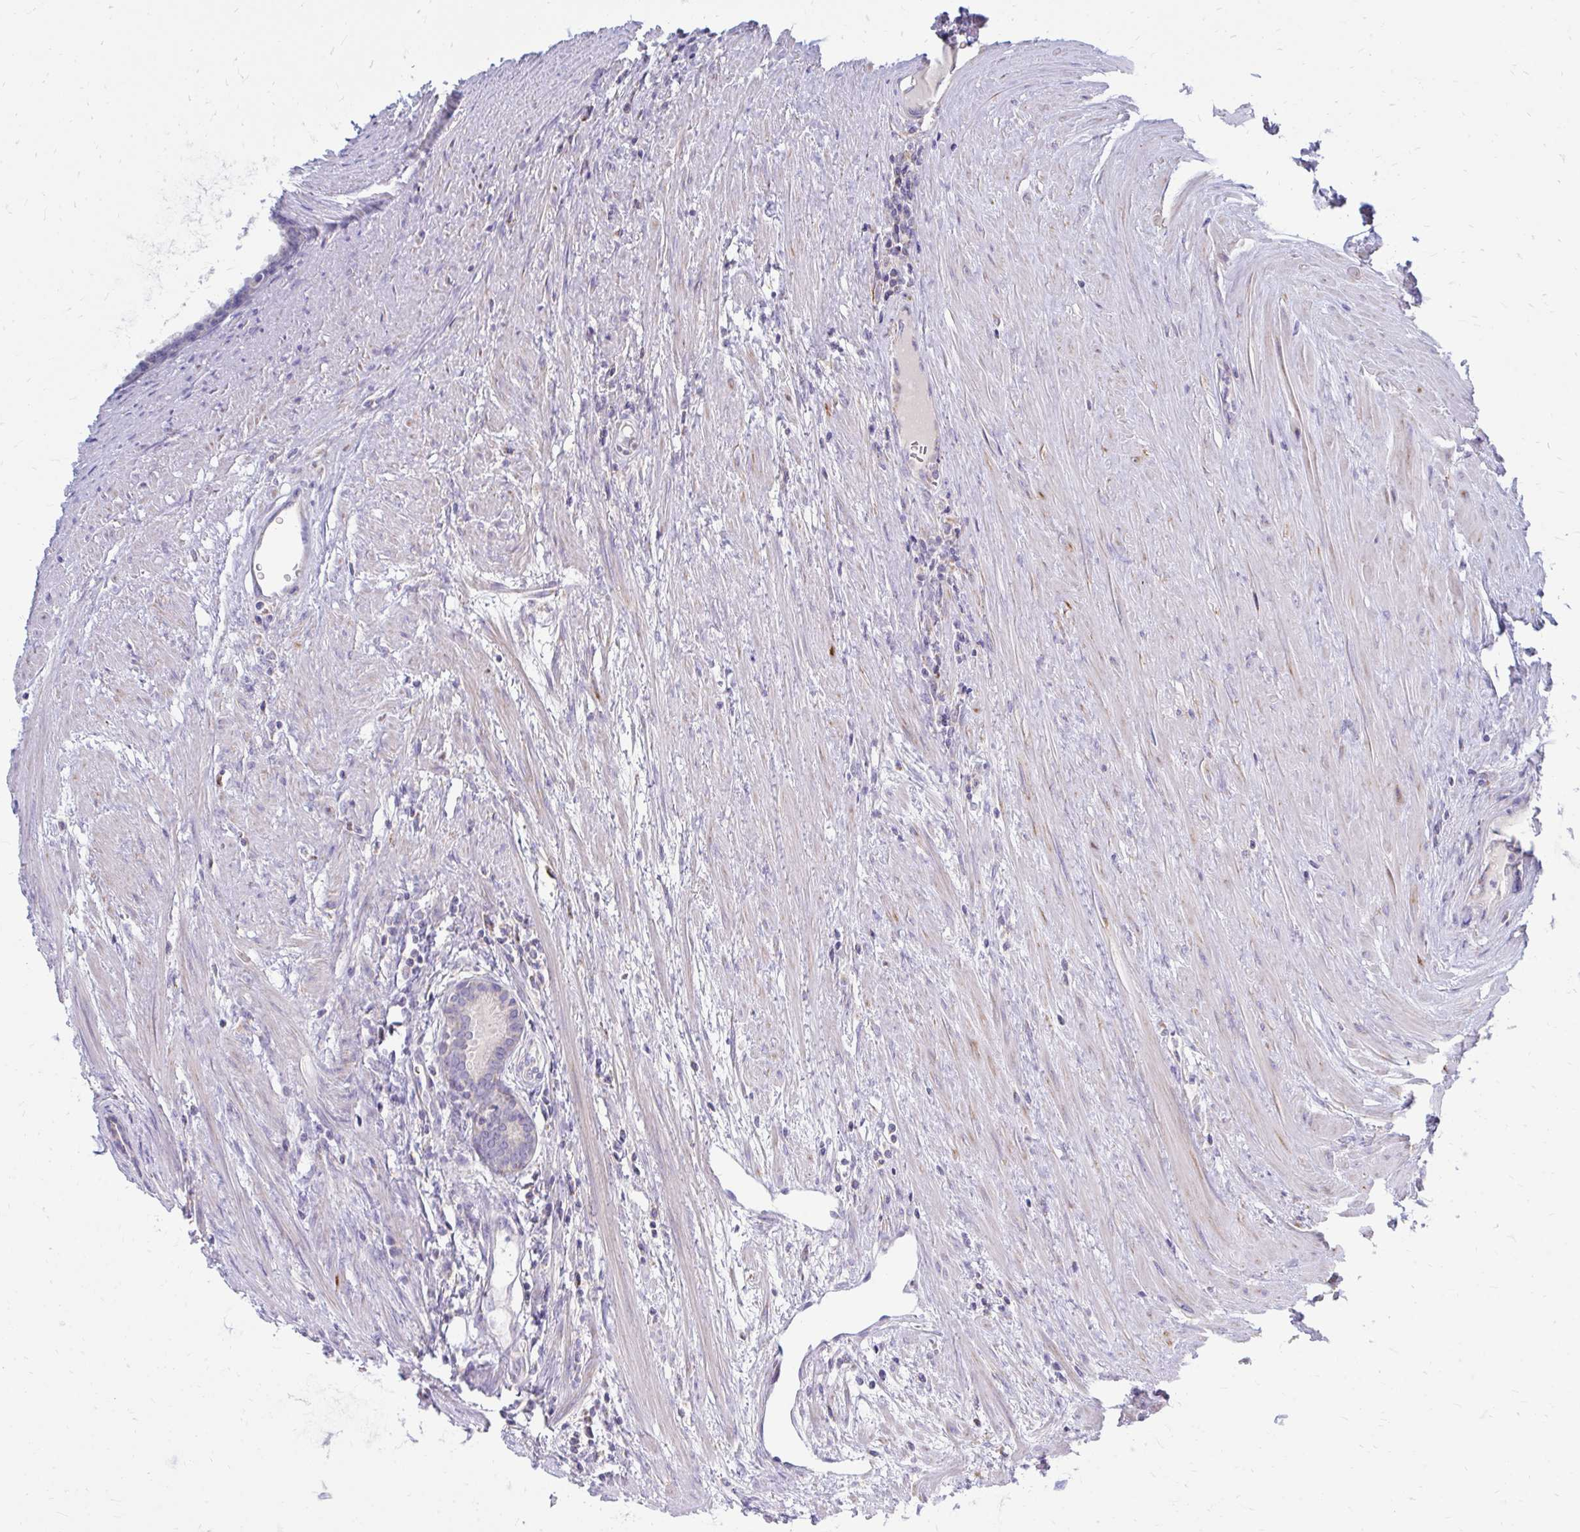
{"staining": {"intensity": "negative", "quantity": "none", "location": "none"}, "tissue": "prostate cancer", "cell_type": "Tumor cells", "image_type": "cancer", "snomed": [{"axis": "morphology", "description": "Adenocarcinoma, High grade"}, {"axis": "topography", "description": "Prostate"}], "caption": "High magnification brightfield microscopy of prostate adenocarcinoma (high-grade) stained with DAB (brown) and counterstained with hematoxylin (blue): tumor cells show no significant staining.", "gene": "OR10R2", "patient": {"sex": "male", "age": 68}}